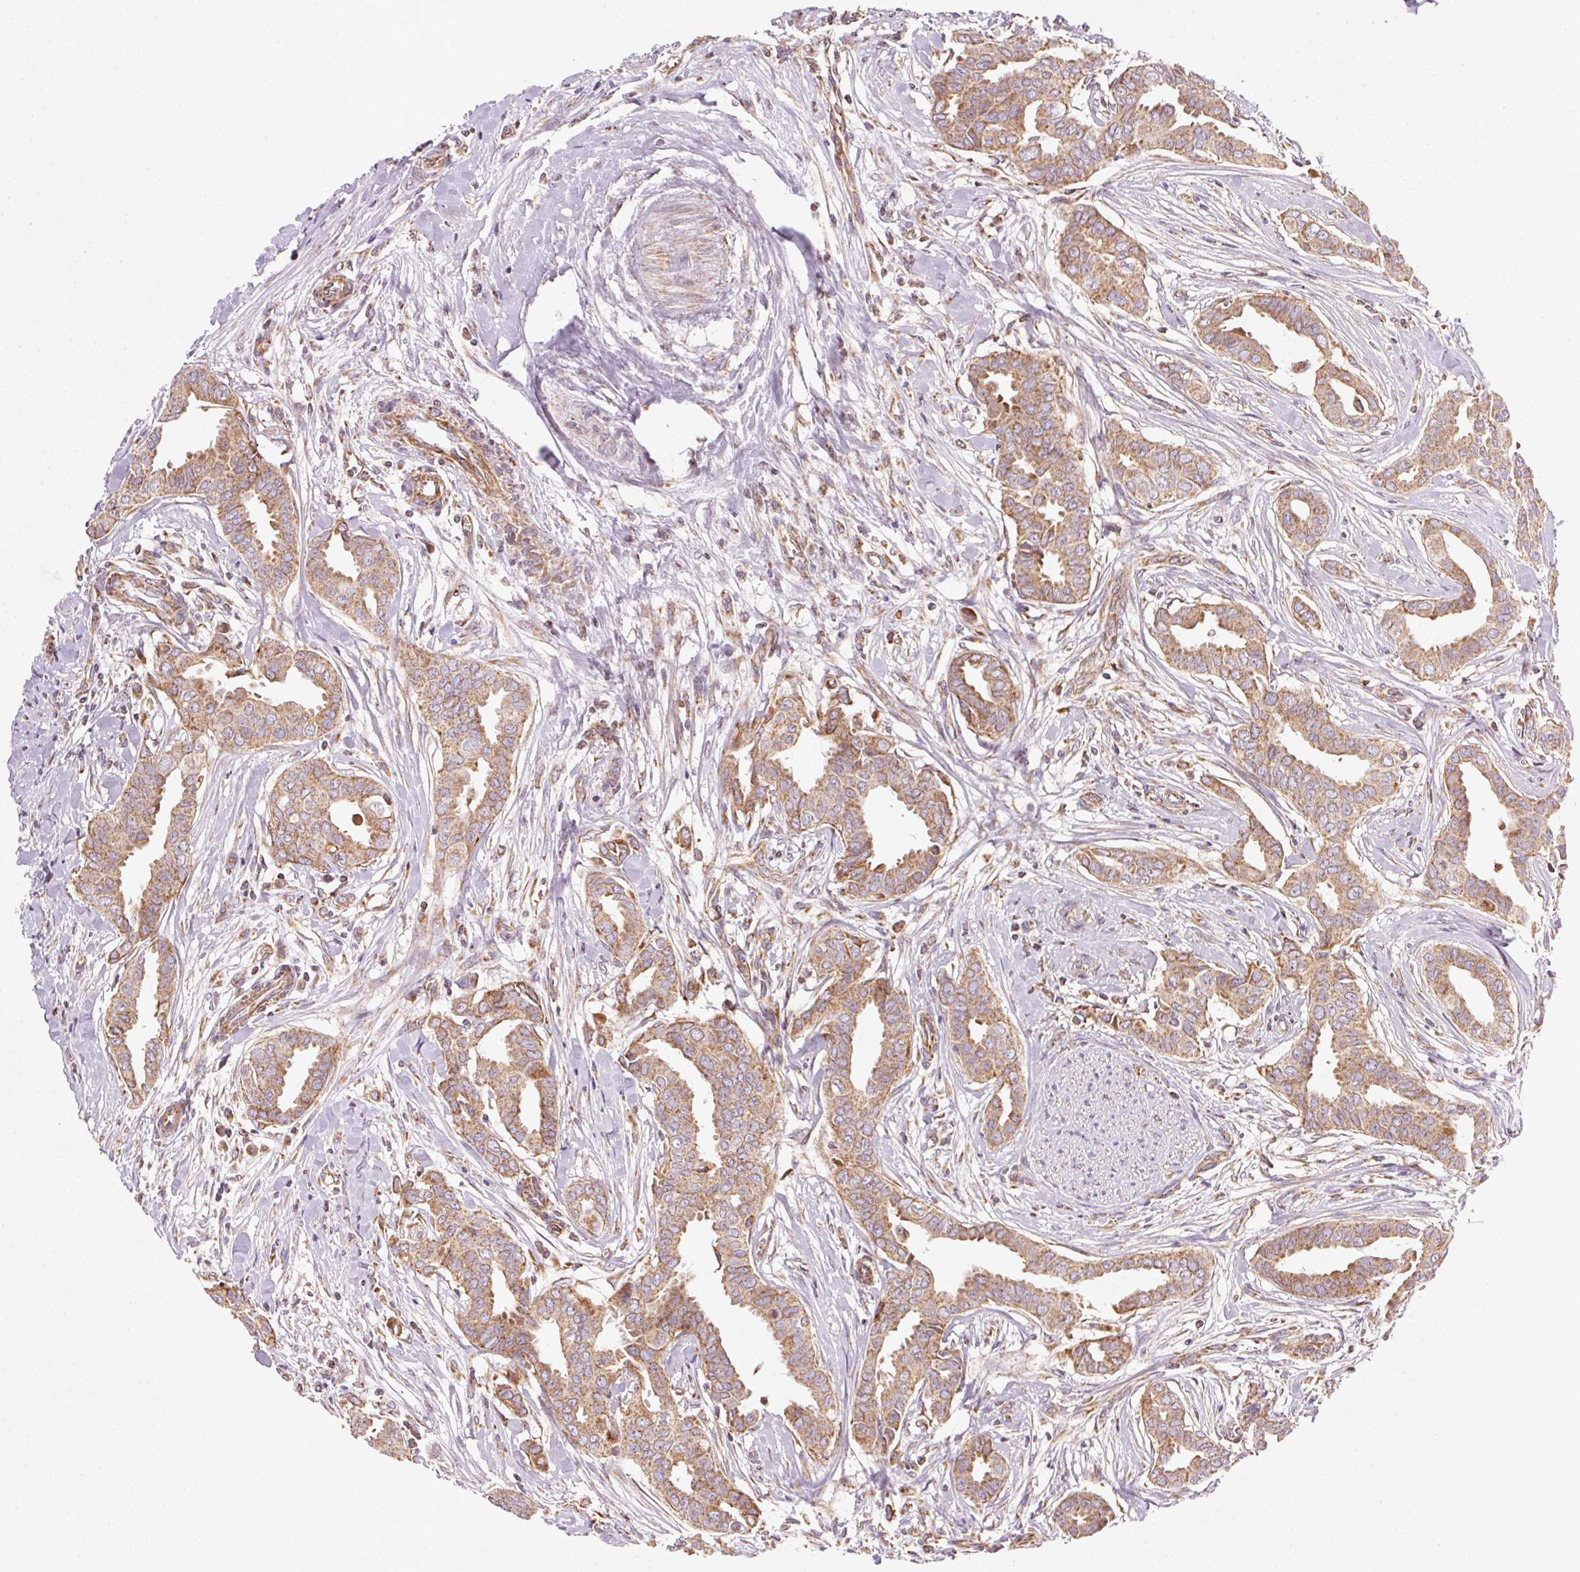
{"staining": {"intensity": "moderate", "quantity": ">75%", "location": "cytoplasmic/membranous"}, "tissue": "breast cancer", "cell_type": "Tumor cells", "image_type": "cancer", "snomed": [{"axis": "morphology", "description": "Duct carcinoma"}, {"axis": "topography", "description": "Breast"}], "caption": "IHC of breast cancer reveals medium levels of moderate cytoplasmic/membranous staining in approximately >75% of tumor cells.", "gene": "CLPB", "patient": {"sex": "female", "age": 45}}